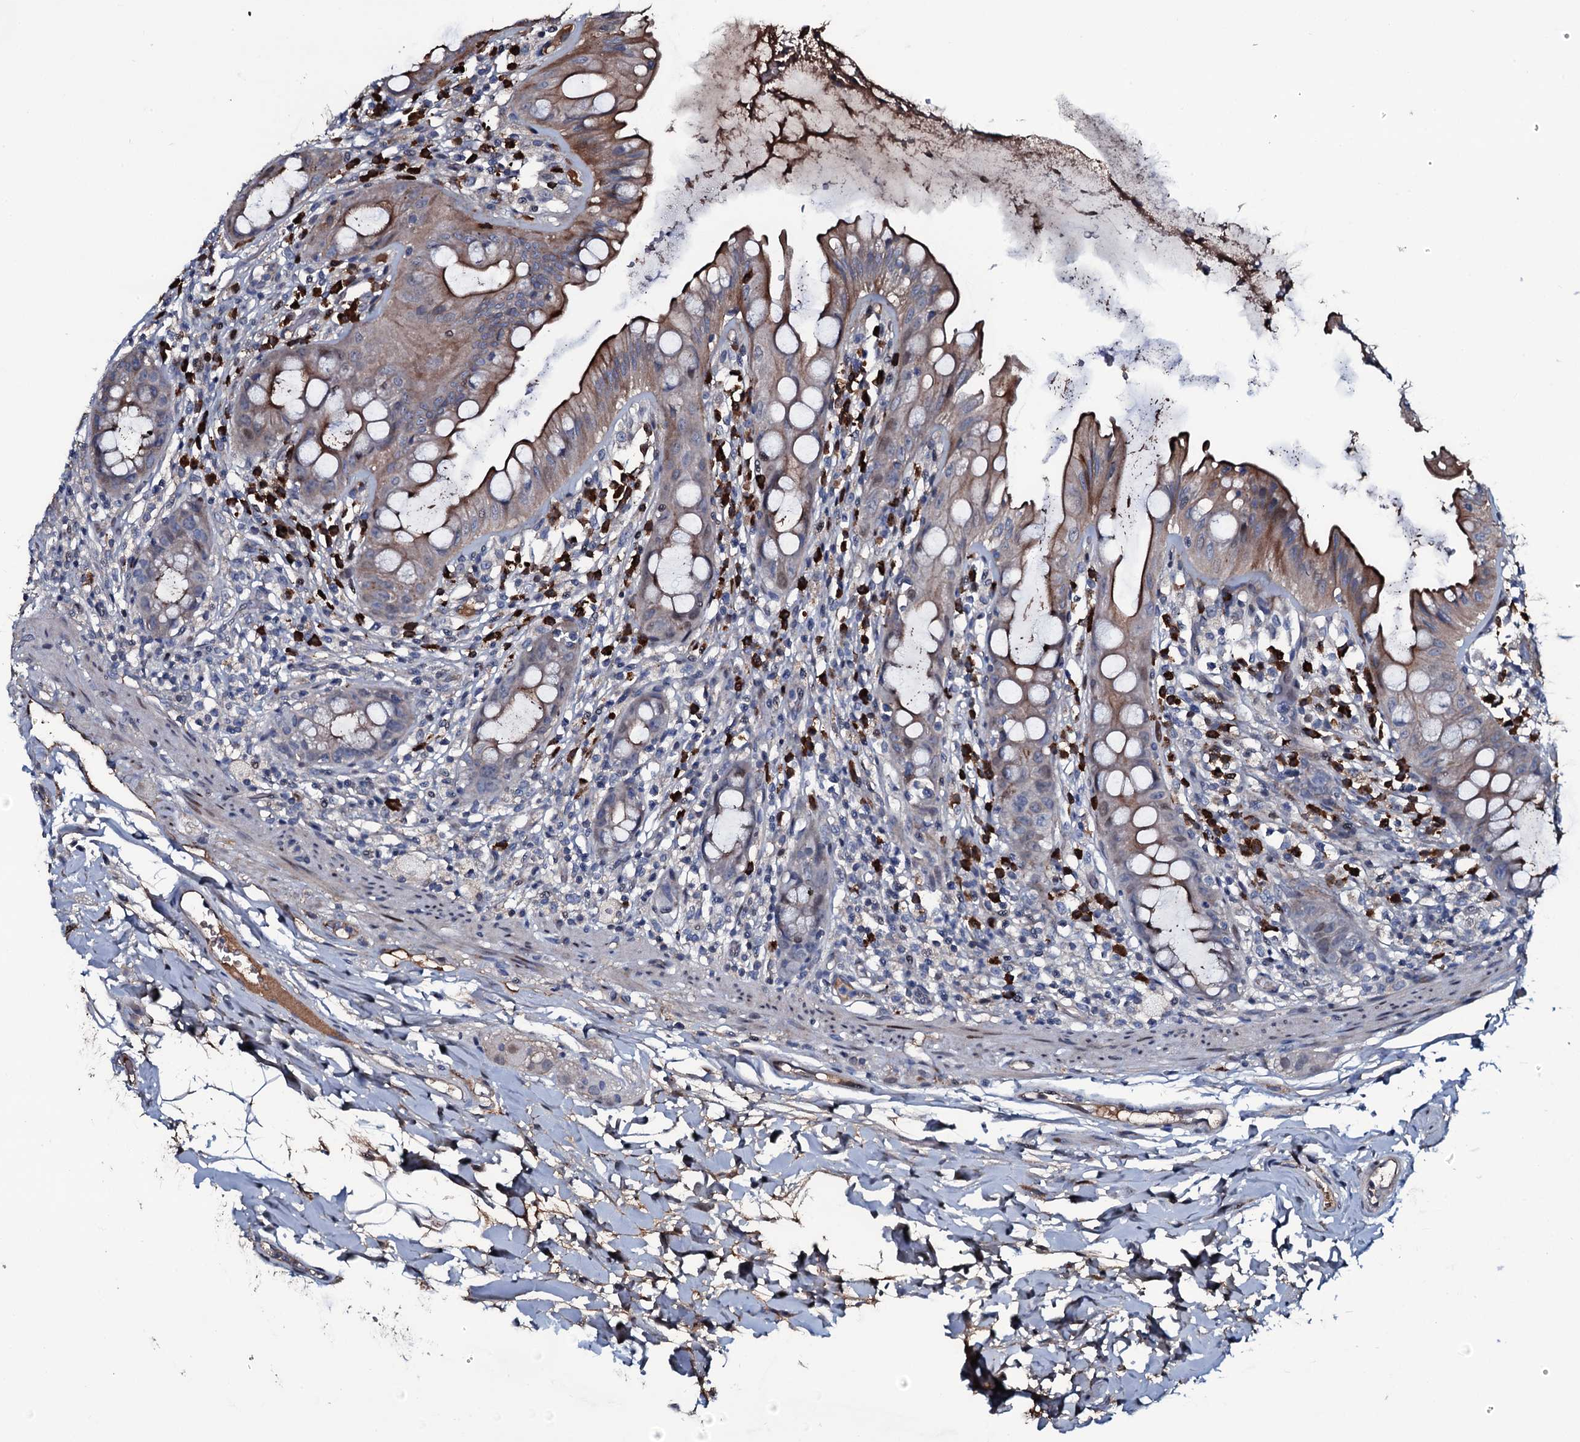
{"staining": {"intensity": "moderate", "quantity": ">75%", "location": "cytoplasmic/membranous"}, "tissue": "rectum", "cell_type": "Glandular cells", "image_type": "normal", "snomed": [{"axis": "morphology", "description": "Normal tissue, NOS"}, {"axis": "topography", "description": "Rectum"}], "caption": "Immunohistochemistry (IHC) (DAB) staining of benign human rectum displays moderate cytoplasmic/membranous protein expression in about >75% of glandular cells.", "gene": "LYG2", "patient": {"sex": "female", "age": 57}}